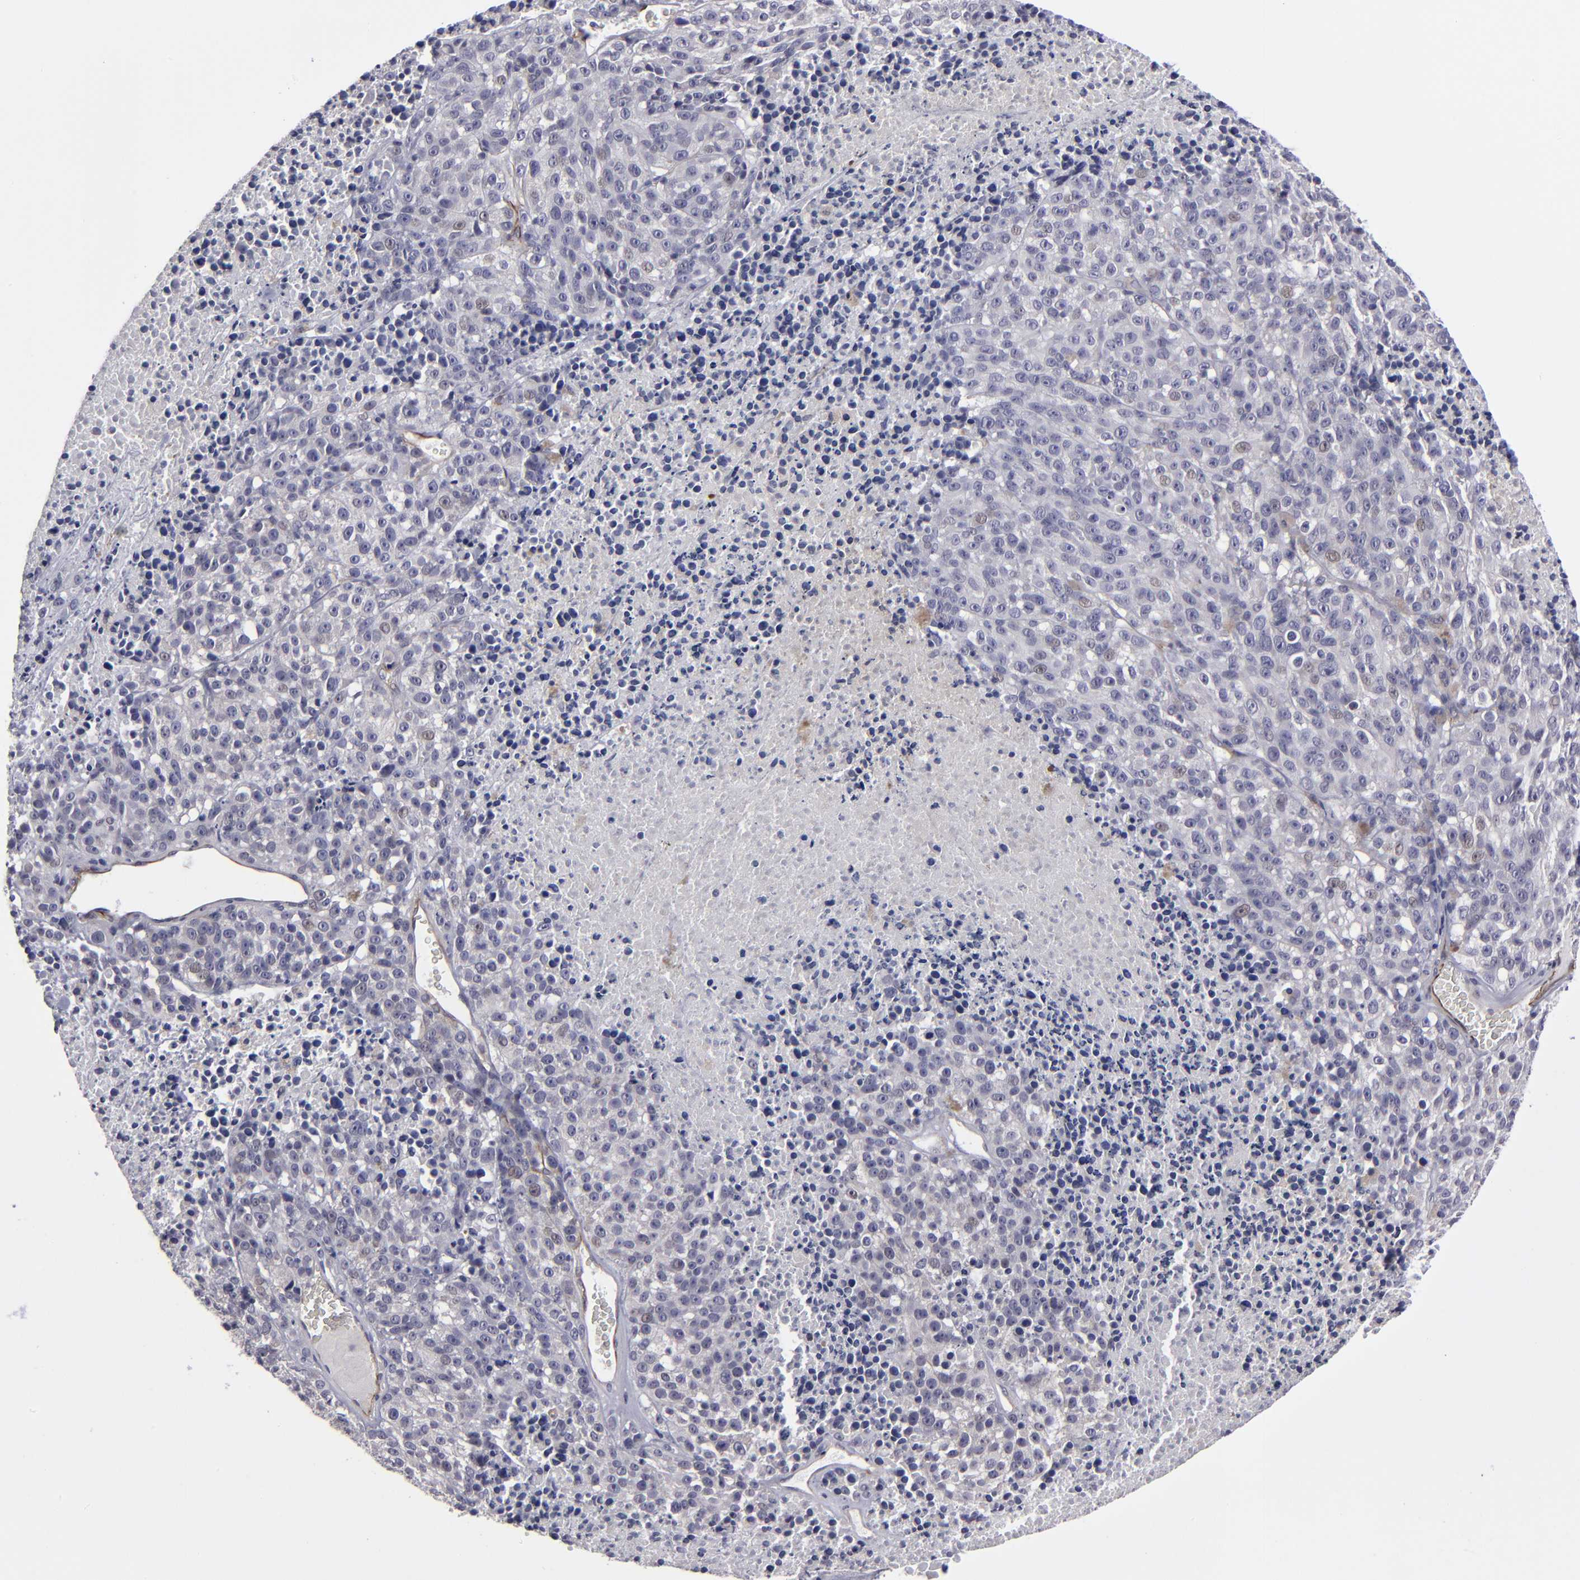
{"staining": {"intensity": "weak", "quantity": "<25%", "location": "nuclear"}, "tissue": "melanoma", "cell_type": "Tumor cells", "image_type": "cancer", "snomed": [{"axis": "morphology", "description": "Malignant melanoma, Metastatic site"}, {"axis": "topography", "description": "Cerebral cortex"}], "caption": "This is a photomicrograph of IHC staining of malignant melanoma (metastatic site), which shows no staining in tumor cells.", "gene": "ZNF175", "patient": {"sex": "female", "age": 52}}